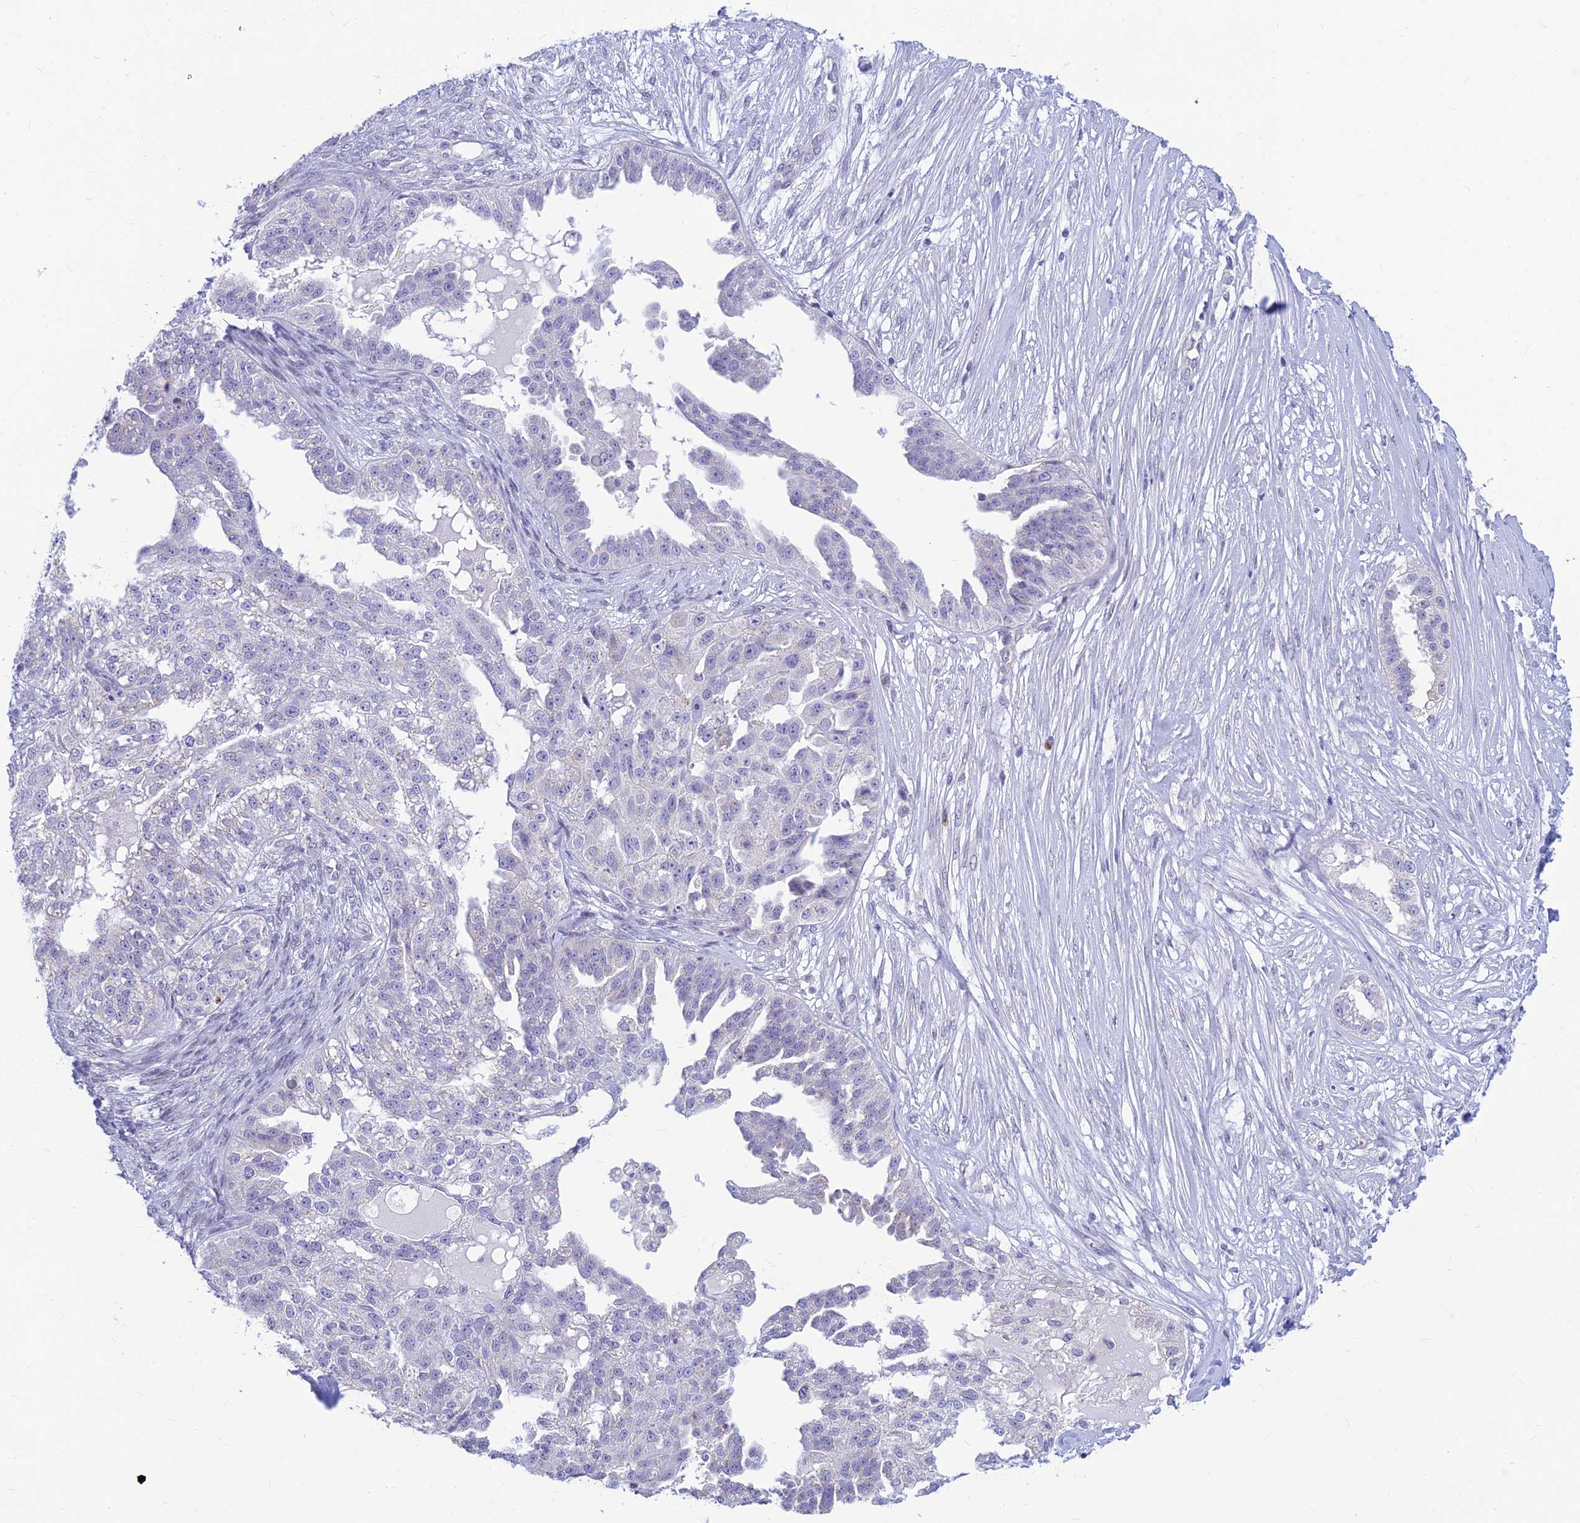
{"staining": {"intensity": "negative", "quantity": "none", "location": "none"}, "tissue": "ovarian cancer", "cell_type": "Tumor cells", "image_type": "cancer", "snomed": [{"axis": "morphology", "description": "Cystadenocarcinoma, serous, NOS"}, {"axis": "topography", "description": "Ovary"}], "caption": "IHC histopathology image of neoplastic tissue: ovarian cancer (serous cystadenocarcinoma) stained with DAB demonstrates no significant protein expression in tumor cells. (DAB immunohistochemistry visualized using brightfield microscopy, high magnification).", "gene": "INKA1", "patient": {"sex": "female", "age": 58}}